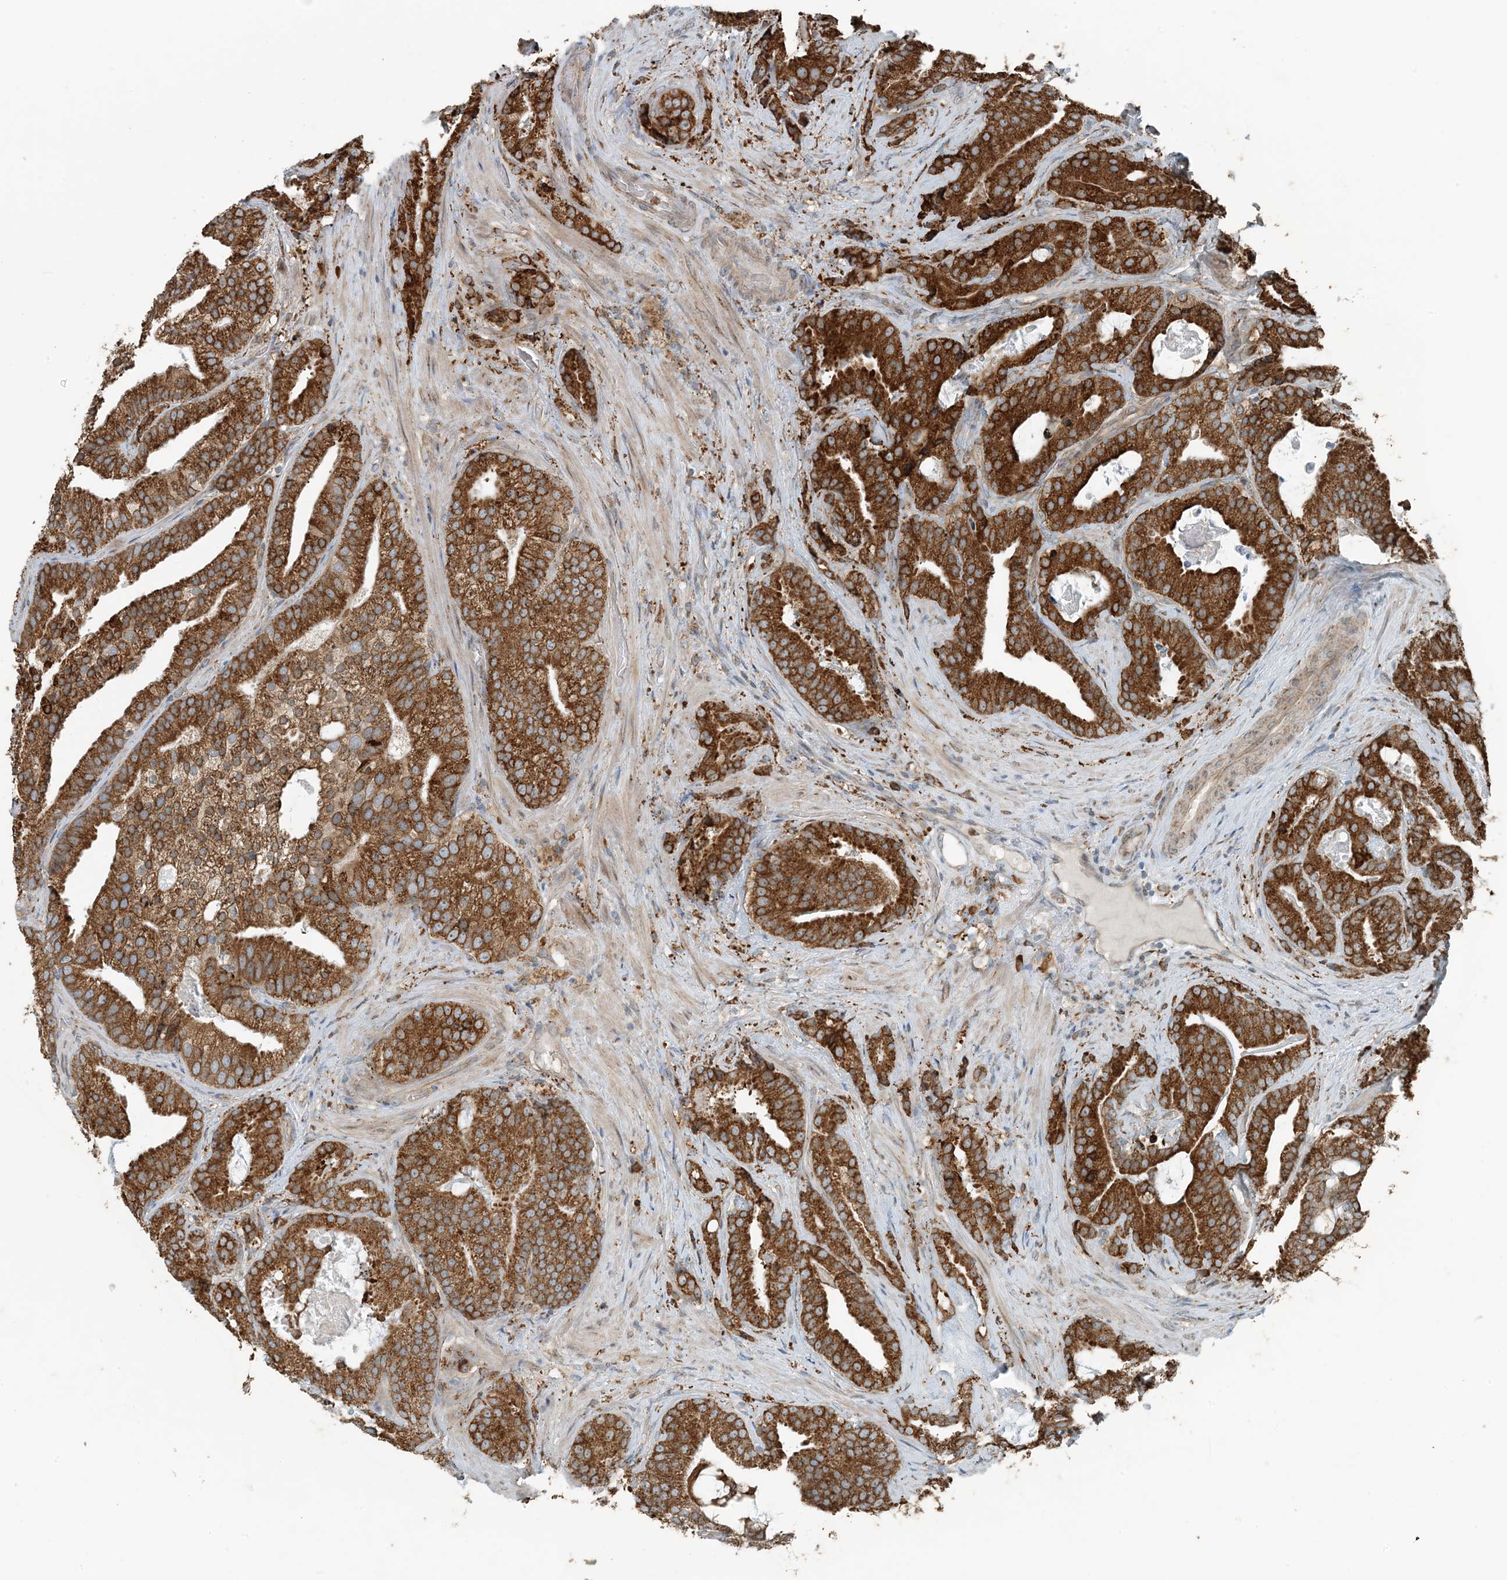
{"staining": {"intensity": "strong", "quantity": ">75%", "location": "cytoplasmic/membranous"}, "tissue": "prostate cancer", "cell_type": "Tumor cells", "image_type": "cancer", "snomed": [{"axis": "morphology", "description": "Adenocarcinoma, Low grade"}, {"axis": "topography", "description": "Prostate"}], "caption": "Tumor cells reveal high levels of strong cytoplasmic/membranous expression in about >75% of cells in human prostate cancer (low-grade adenocarcinoma). The protein is stained brown, and the nuclei are stained in blue (DAB IHC with brightfield microscopy, high magnification).", "gene": "CERKL", "patient": {"sex": "male", "age": 67}}